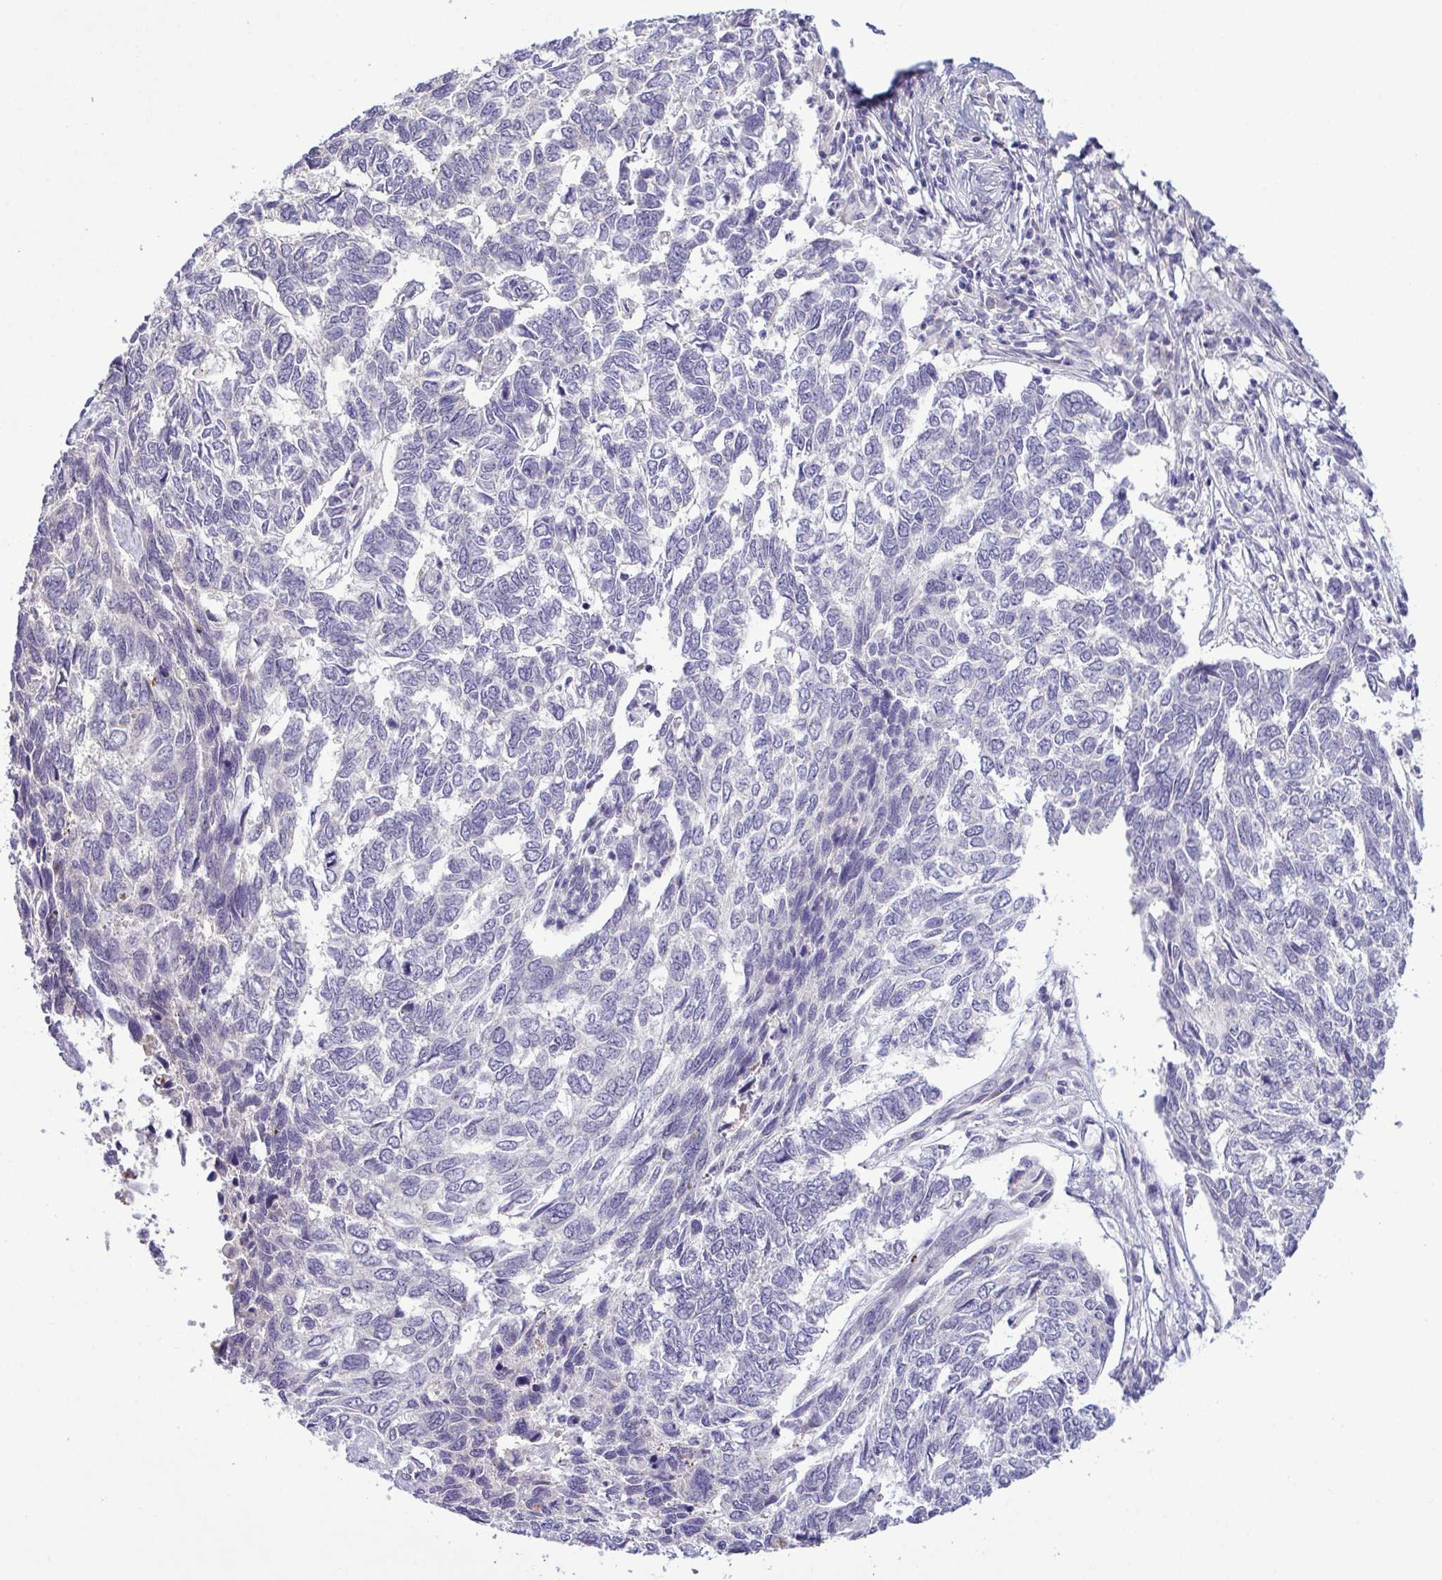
{"staining": {"intensity": "negative", "quantity": "none", "location": "none"}, "tissue": "skin cancer", "cell_type": "Tumor cells", "image_type": "cancer", "snomed": [{"axis": "morphology", "description": "Basal cell carcinoma"}, {"axis": "topography", "description": "Skin"}], "caption": "This is a micrograph of immunohistochemistry (IHC) staining of skin cancer (basal cell carcinoma), which shows no positivity in tumor cells.", "gene": "SYNPO2L", "patient": {"sex": "female", "age": 65}}